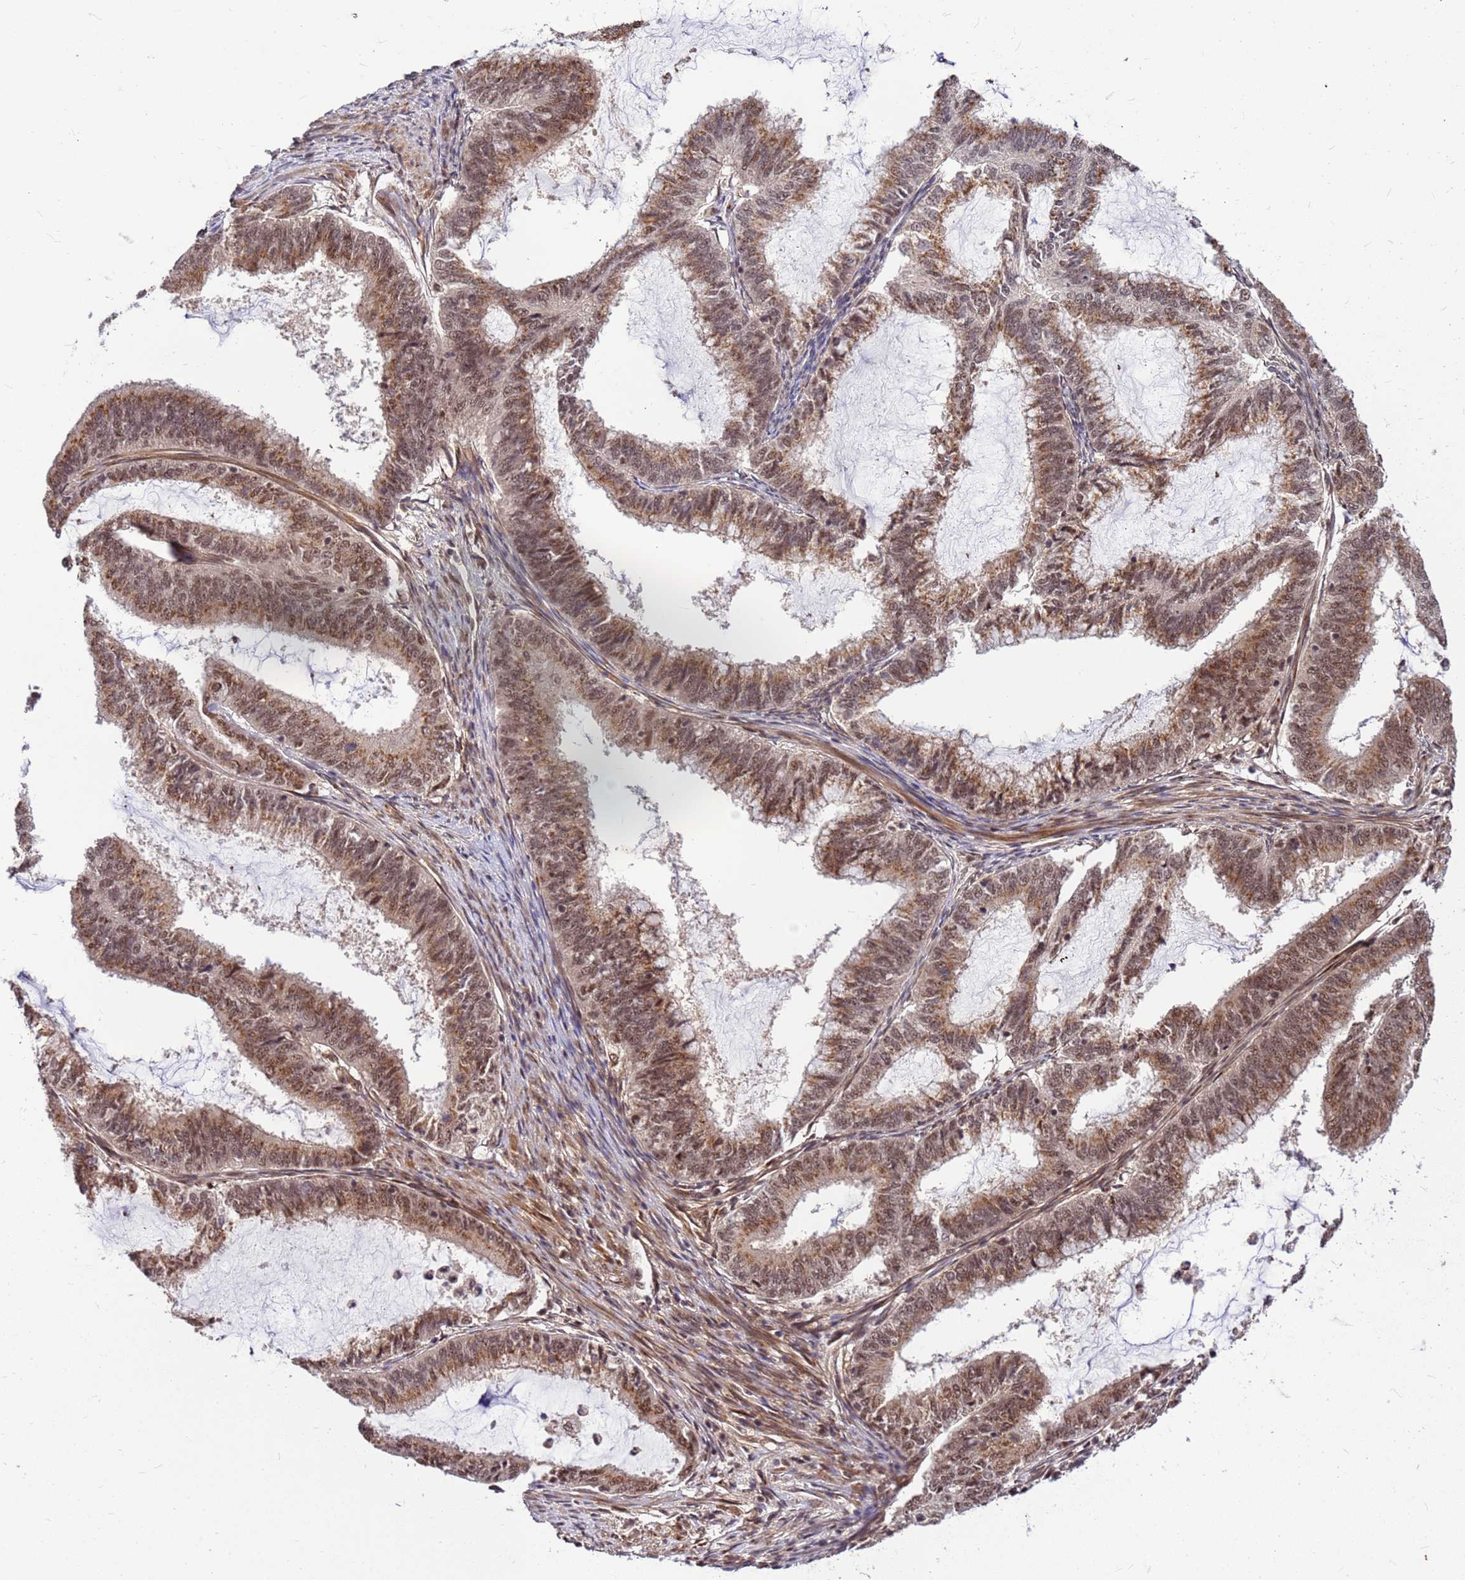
{"staining": {"intensity": "moderate", "quantity": ">75%", "location": "cytoplasmic/membranous,nuclear"}, "tissue": "endometrial cancer", "cell_type": "Tumor cells", "image_type": "cancer", "snomed": [{"axis": "morphology", "description": "Adenocarcinoma, NOS"}, {"axis": "topography", "description": "Endometrium"}], "caption": "This is a micrograph of immunohistochemistry (IHC) staining of endometrial adenocarcinoma, which shows moderate expression in the cytoplasmic/membranous and nuclear of tumor cells.", "gene": "NCBP2", "patient": {"sex": "female", "age": 51}}